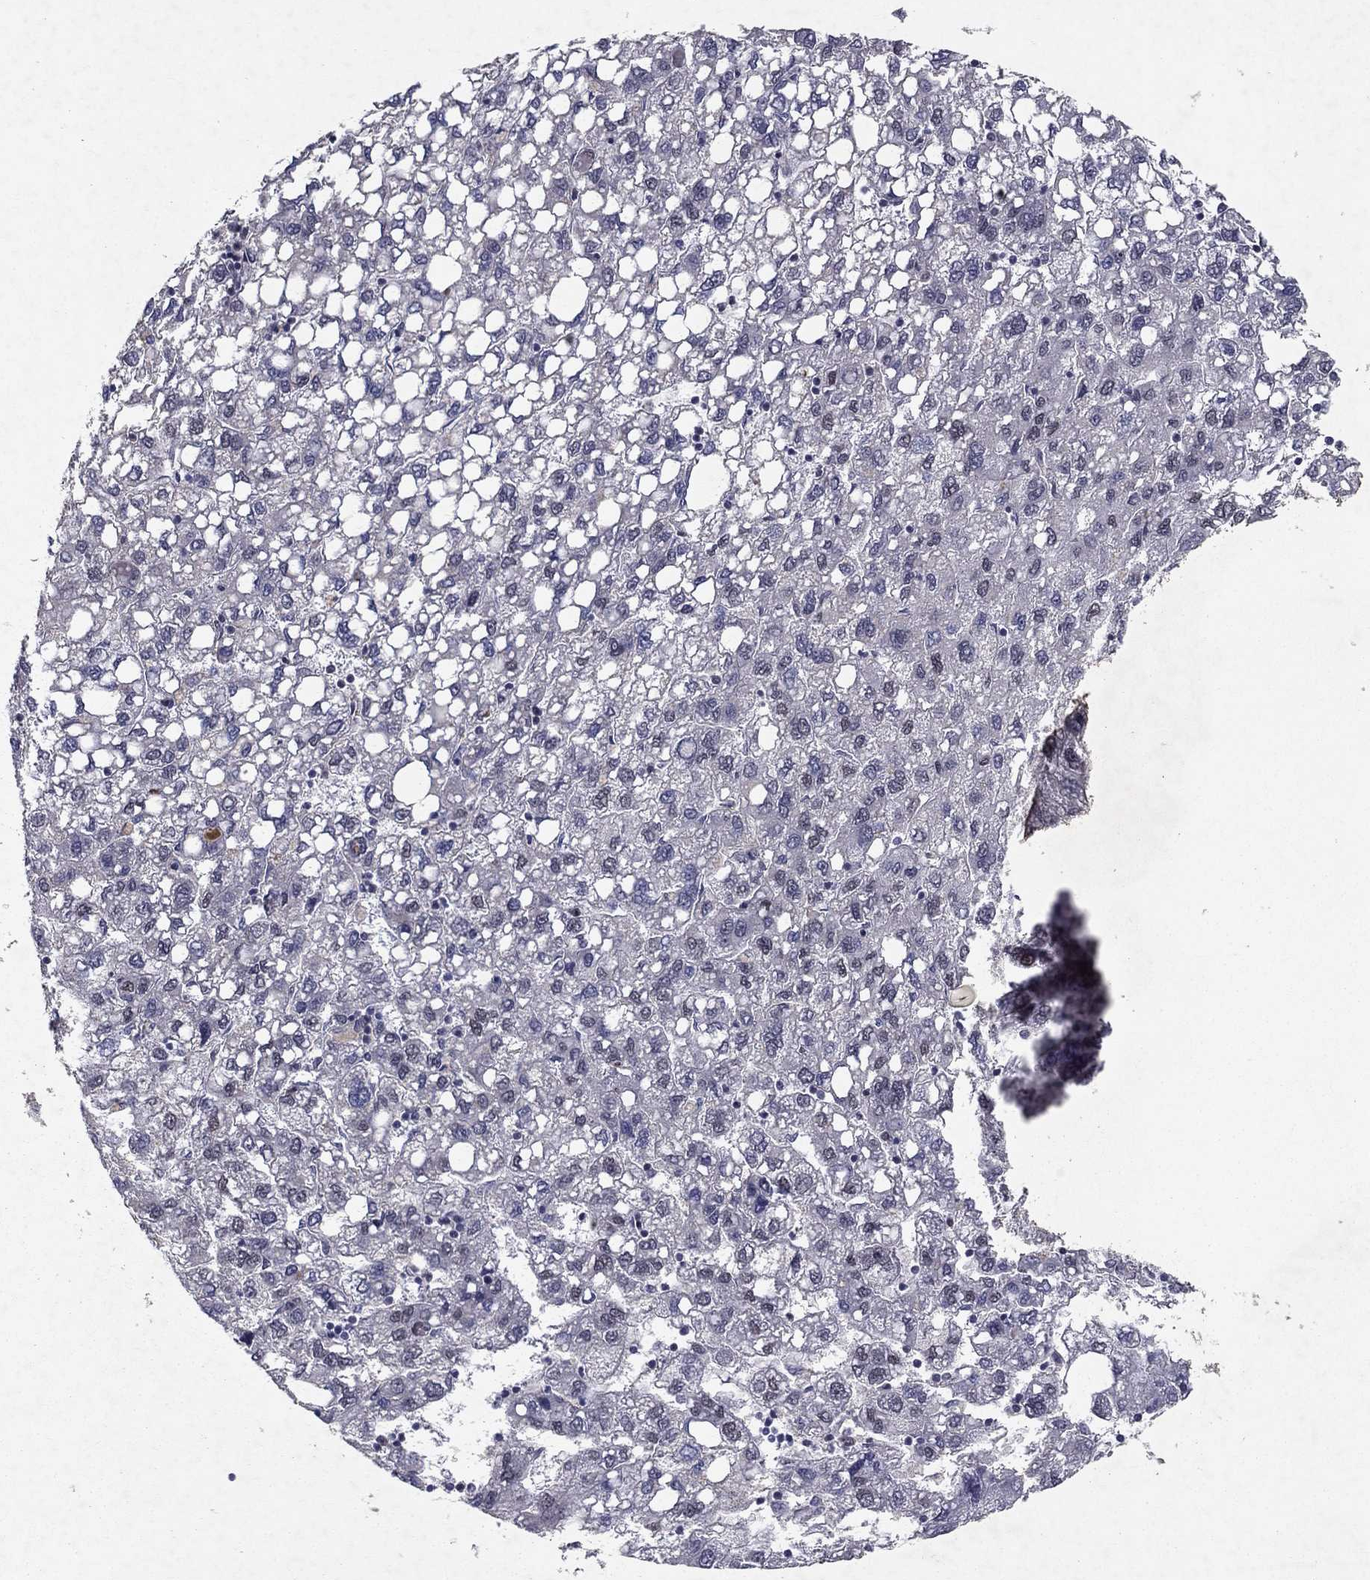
{"staining": {"intensity": "negative", "quantity": "none", "location": "none"}, "tissue": "liver cancer", "cell_type": "Tumor cells", "image_type": "cancer", "snomed": [{"axis": "morphology", "description": "Carcinoma, Hepatocellular, NOS"}, {"axis": "topography", "description": "Liver"}], "caption": "The IHC micrograph has no significant staining in tumor cells of liver hepatocellular carcinoma tissue.", "gene": "CRTC1", "patient": {"sex": "female", "age": 82}}